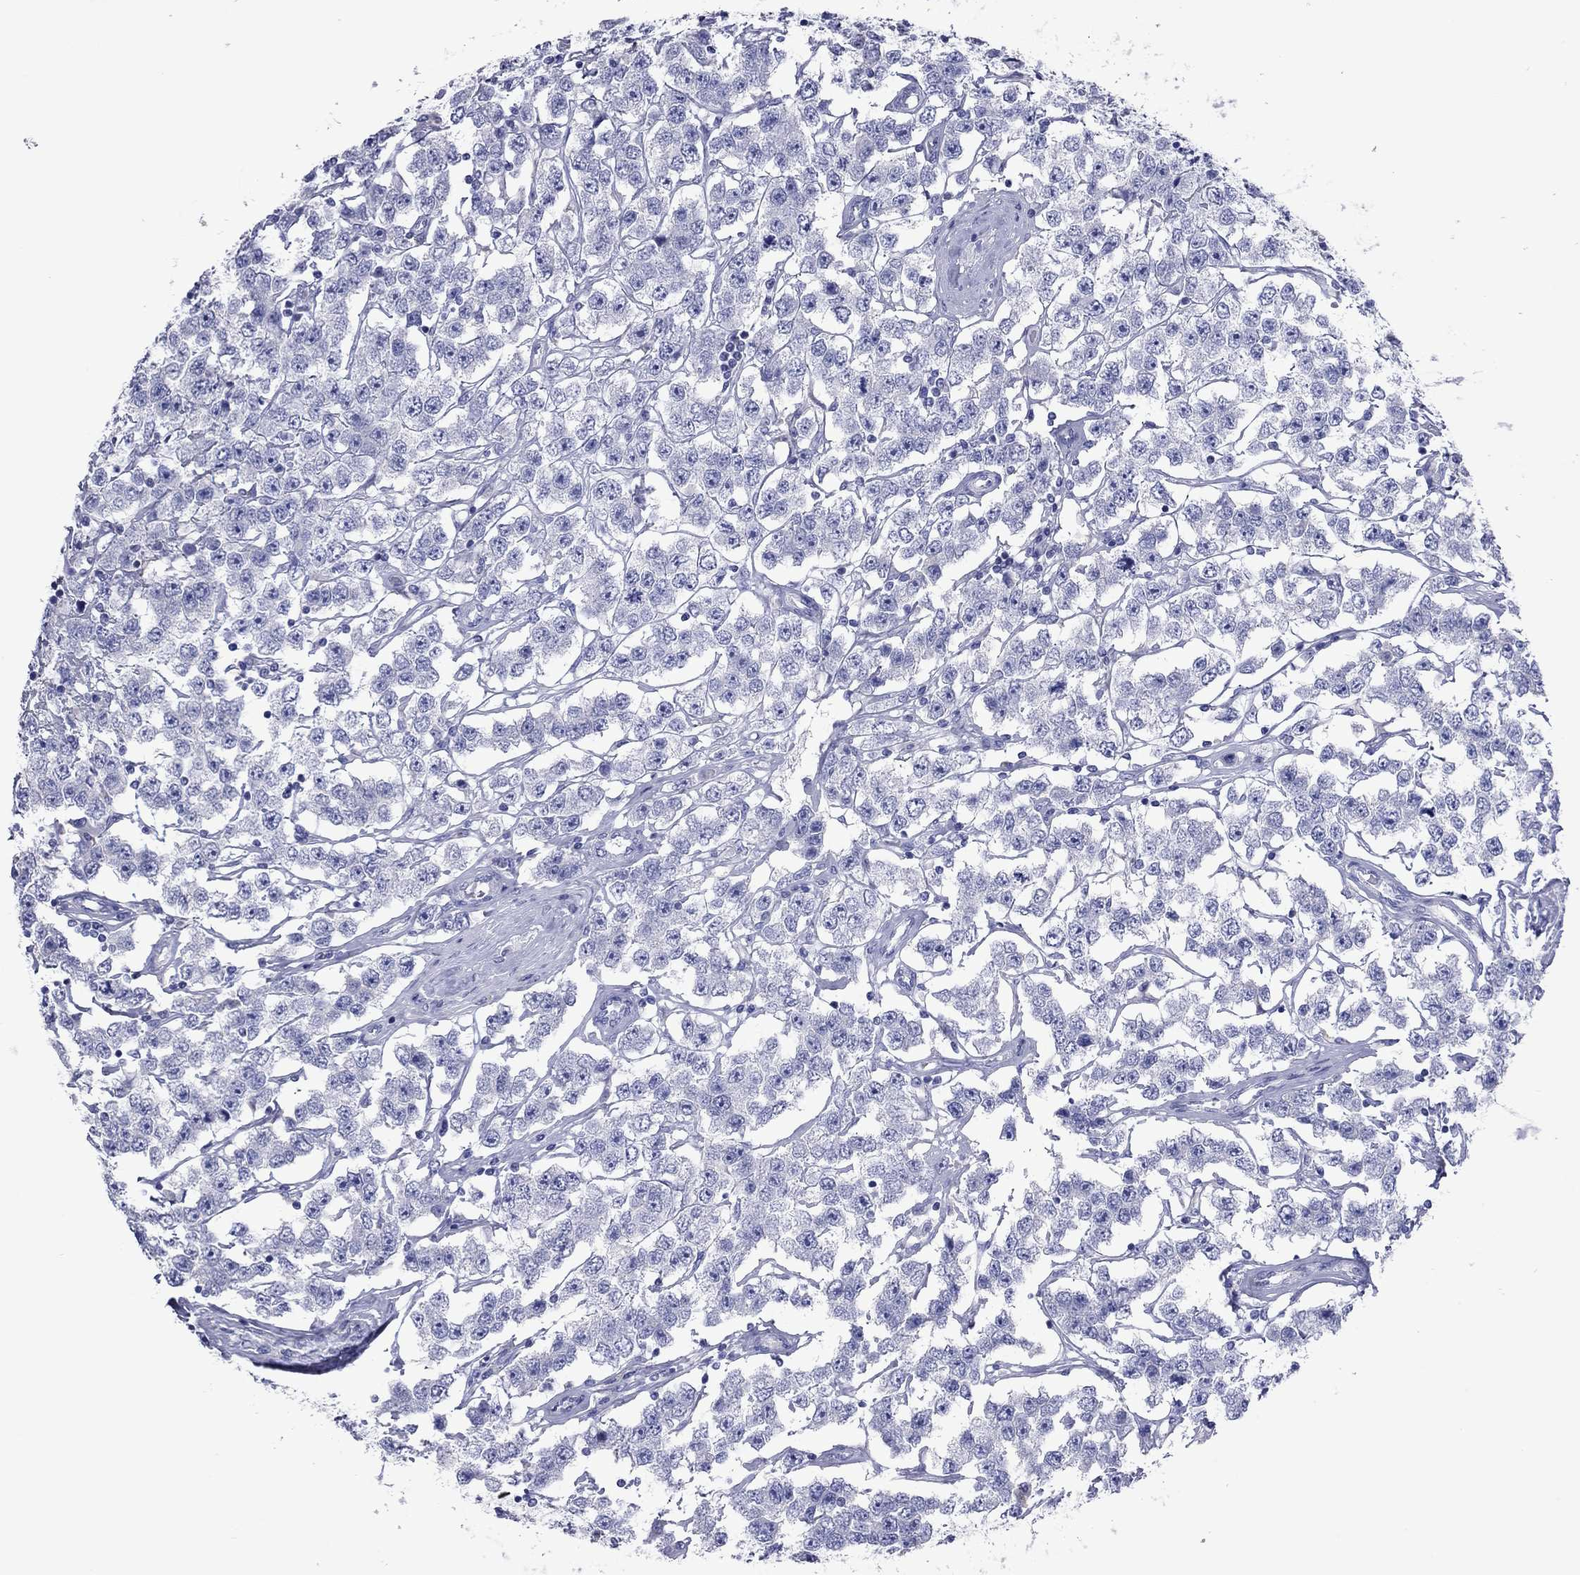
{"staining": {"intensity": "negative", "quantity": "none", "location": "none"}, "tissue": "testis cancer", "cell_type": "Tumor cells", "image_type": "cancer", "snomed": [{"axis": "morphology", "description": "Seminoma, NOS"}, {"axis": "topography", "description": "Testis"}], "caption": "Image shows no protein positivity in tumor cells of seminoma (testis) tissue.", "gene": "VSIG10", "patient": {"sex": "male", "age": 52}}